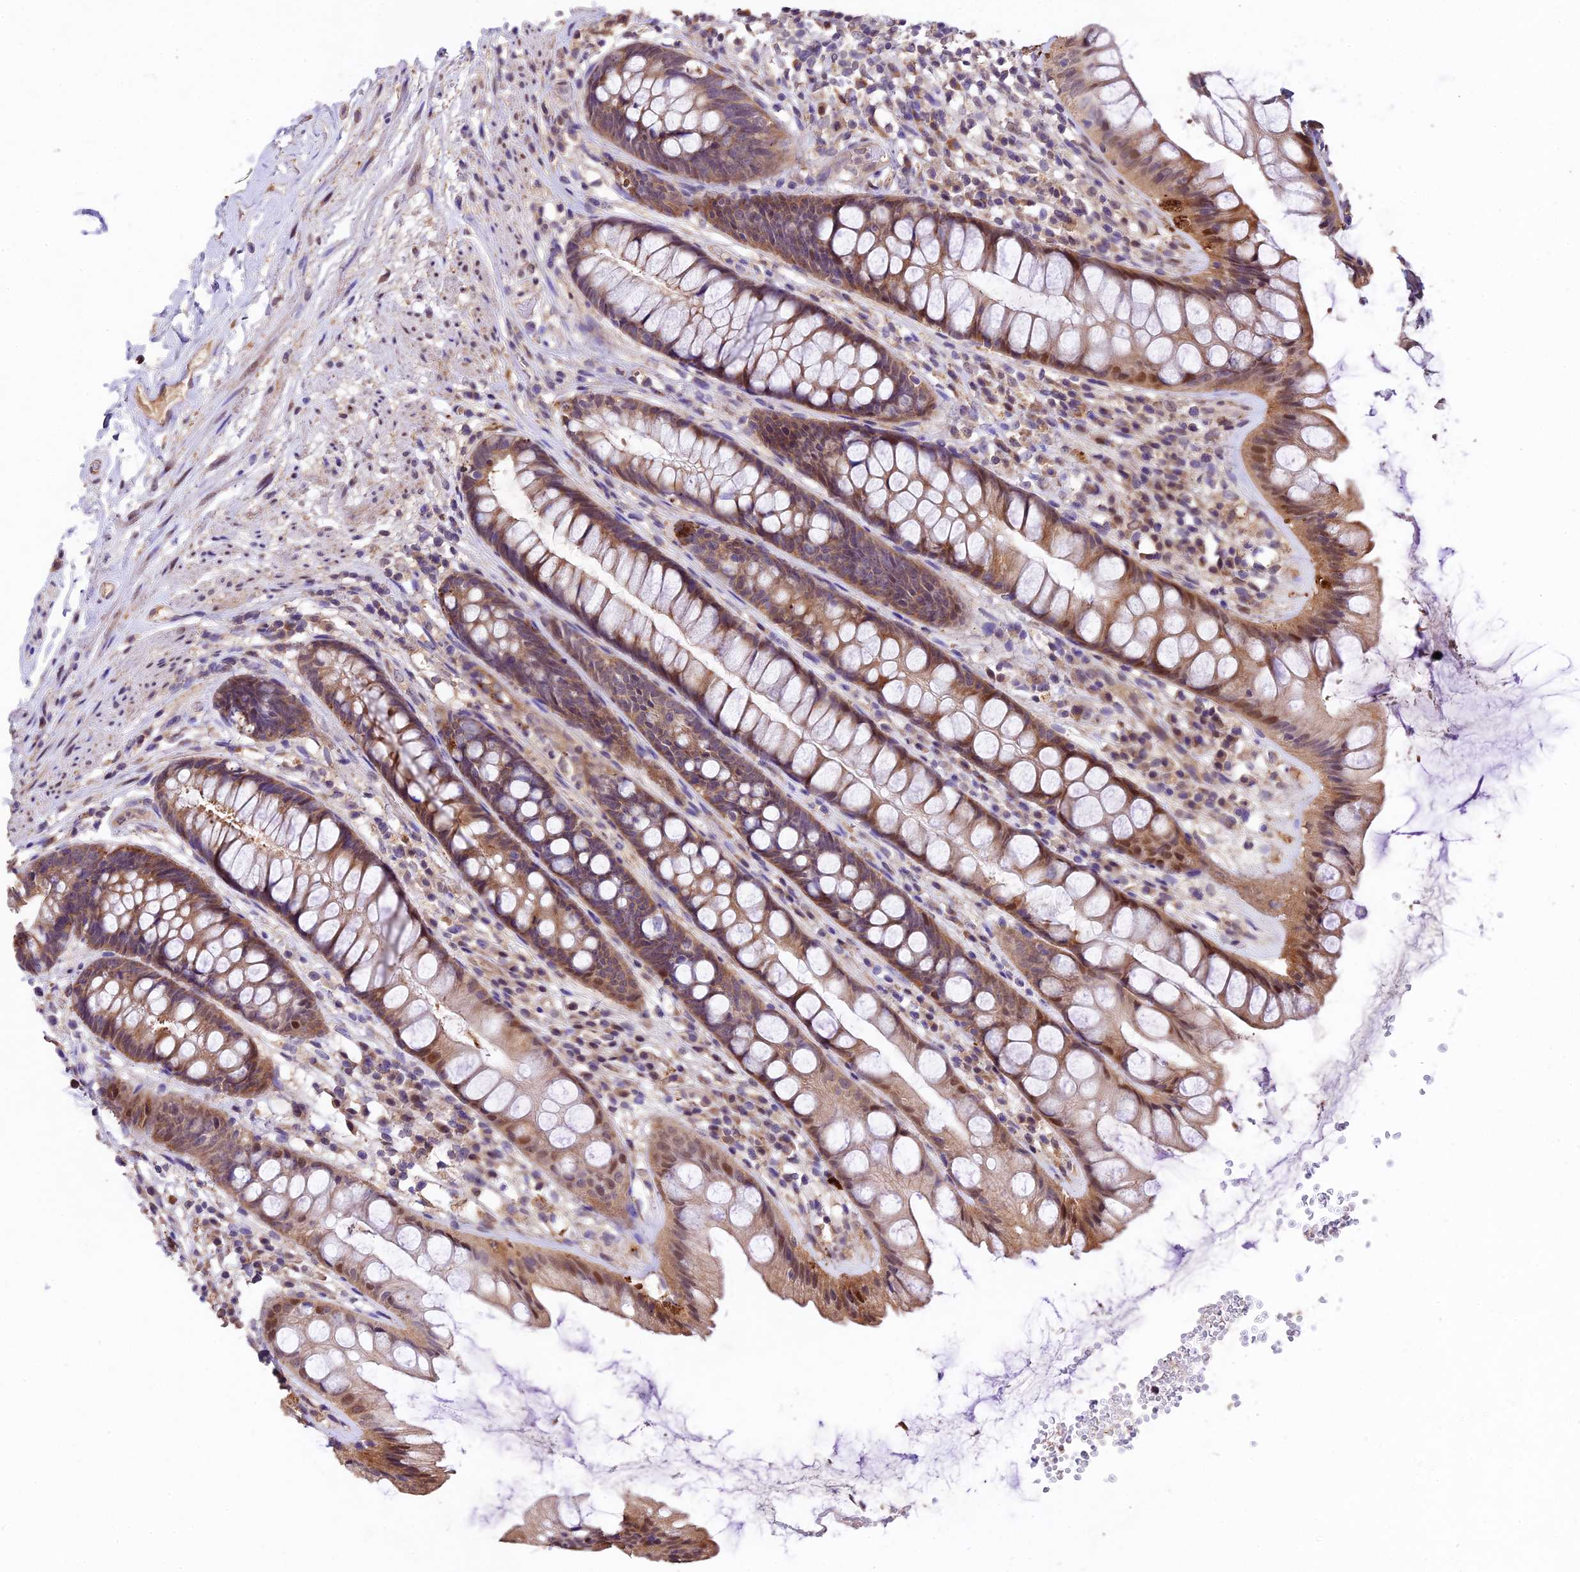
{"staining": {"intensity": "moderate", "quantity": ">75%", "location": "cytoplasmic/membranous,nuclear"}, "tissue": "rectum", "cell_type": "Glandular cells", "image_type": "normal", "snomed": [{"axis": "morphology", "description": "Normal tissue, NOS"}, {"axis": "topography", "description": "Rectum"}], "caption": "A brown stain shows moderate cytoplasmic/membranous,nuclear positivity of a protein in glandular cells of unremarkable human rectum.", "gene": "SBNO2", "patient": {"sex": "male", "age": 74}}